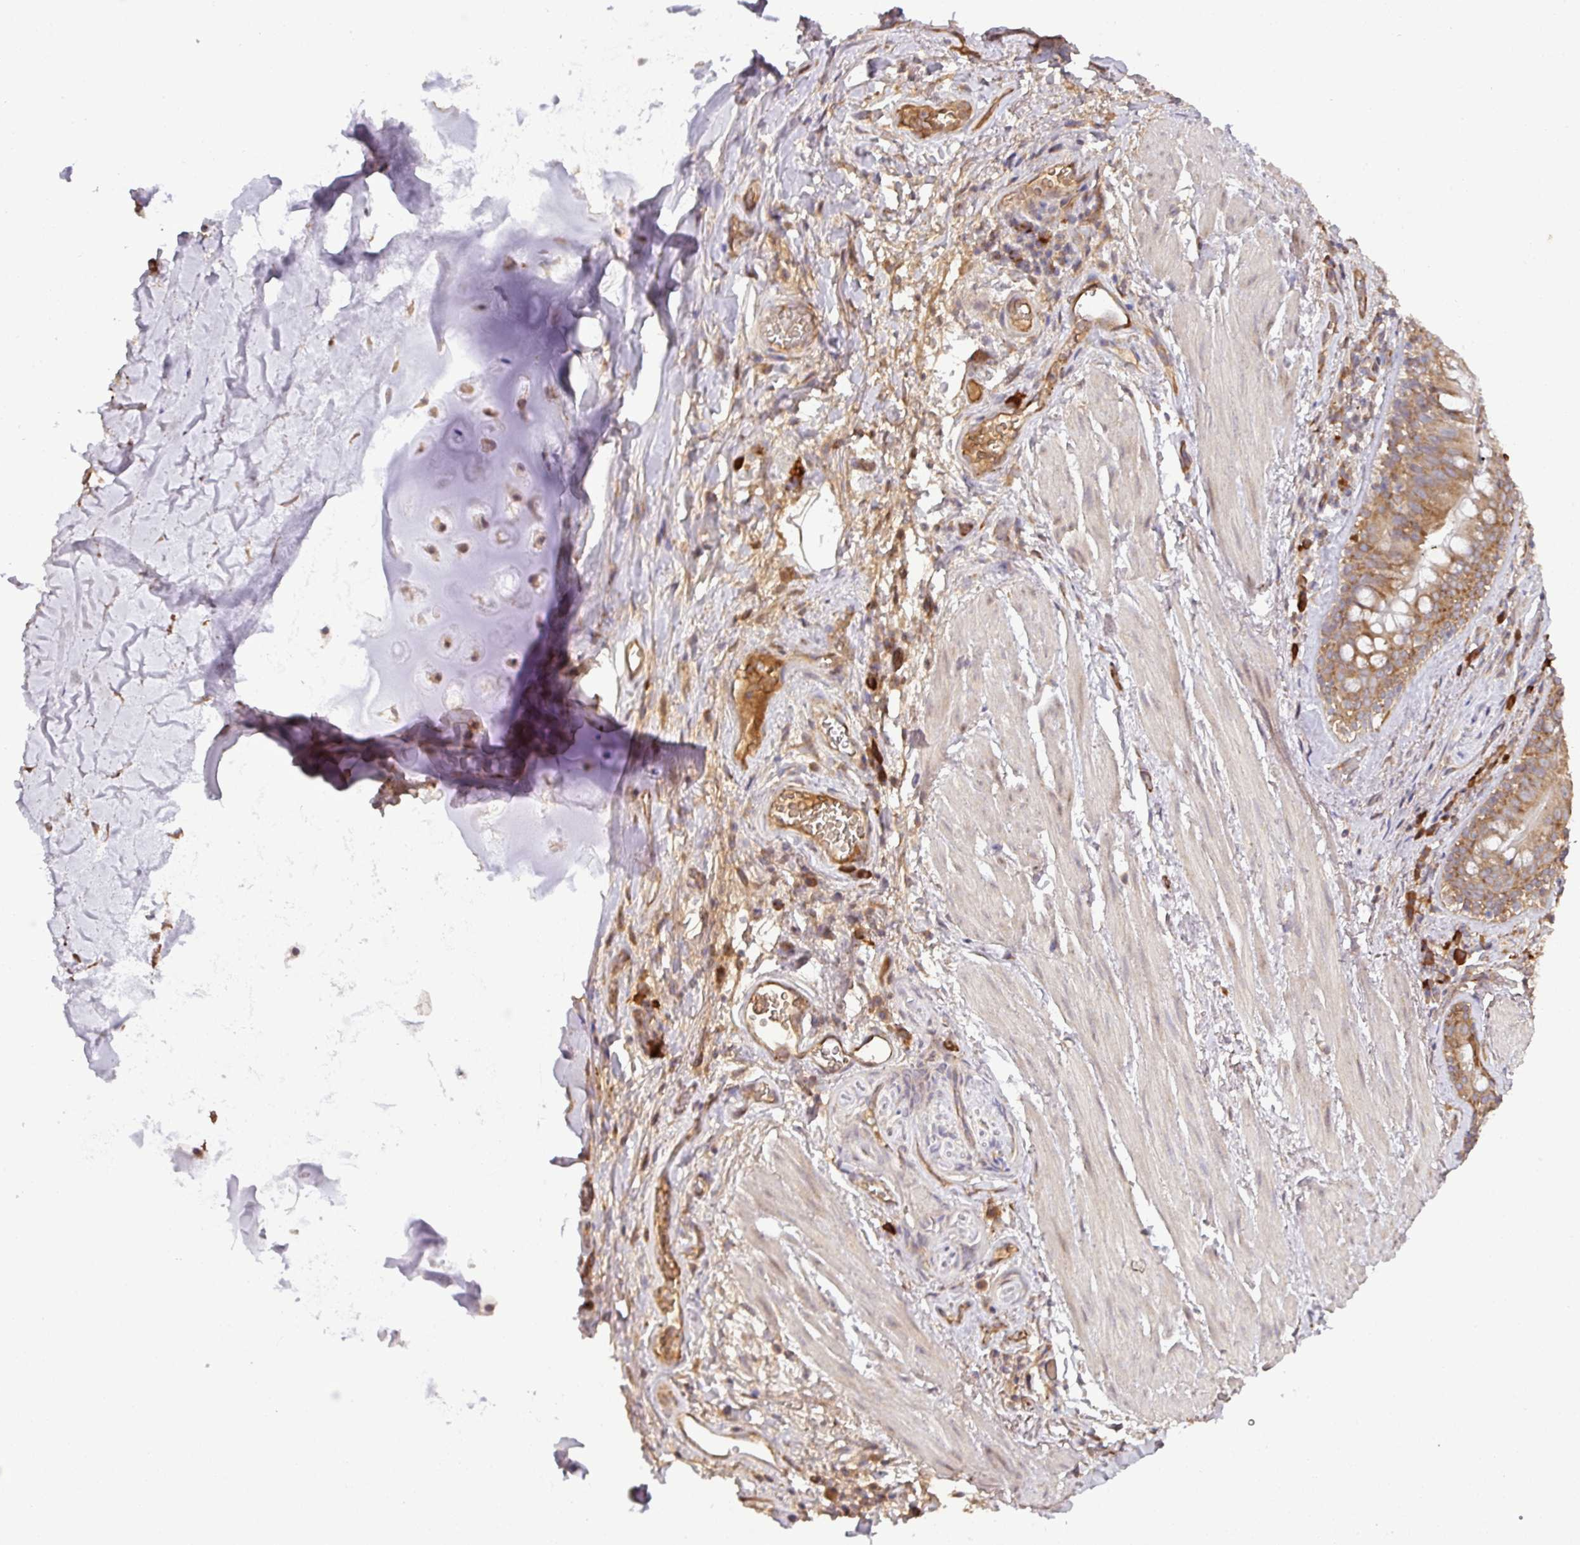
{"staining": {"intensity": "moderate", "quantity": ">75%", "location": "cytoplasmic/membranous"}, "tissue": "soft tissue", "cell_type": "Chondrocytes", "image_type": "normal", "snomed": [{"axis": "morphology", "description": "Normal tissue, NOS"}, {"axis": "topography", "description": "Cartilage tissue"}, {"axis": "topography", "description": "Bronchus"}], "caption": "Normal soft tissue shows moderate cytoplasmic/membranous staining in about >75% of chondrocytes.", "gene": "GALP", "patient": {"sex": "male", "age": 58}}